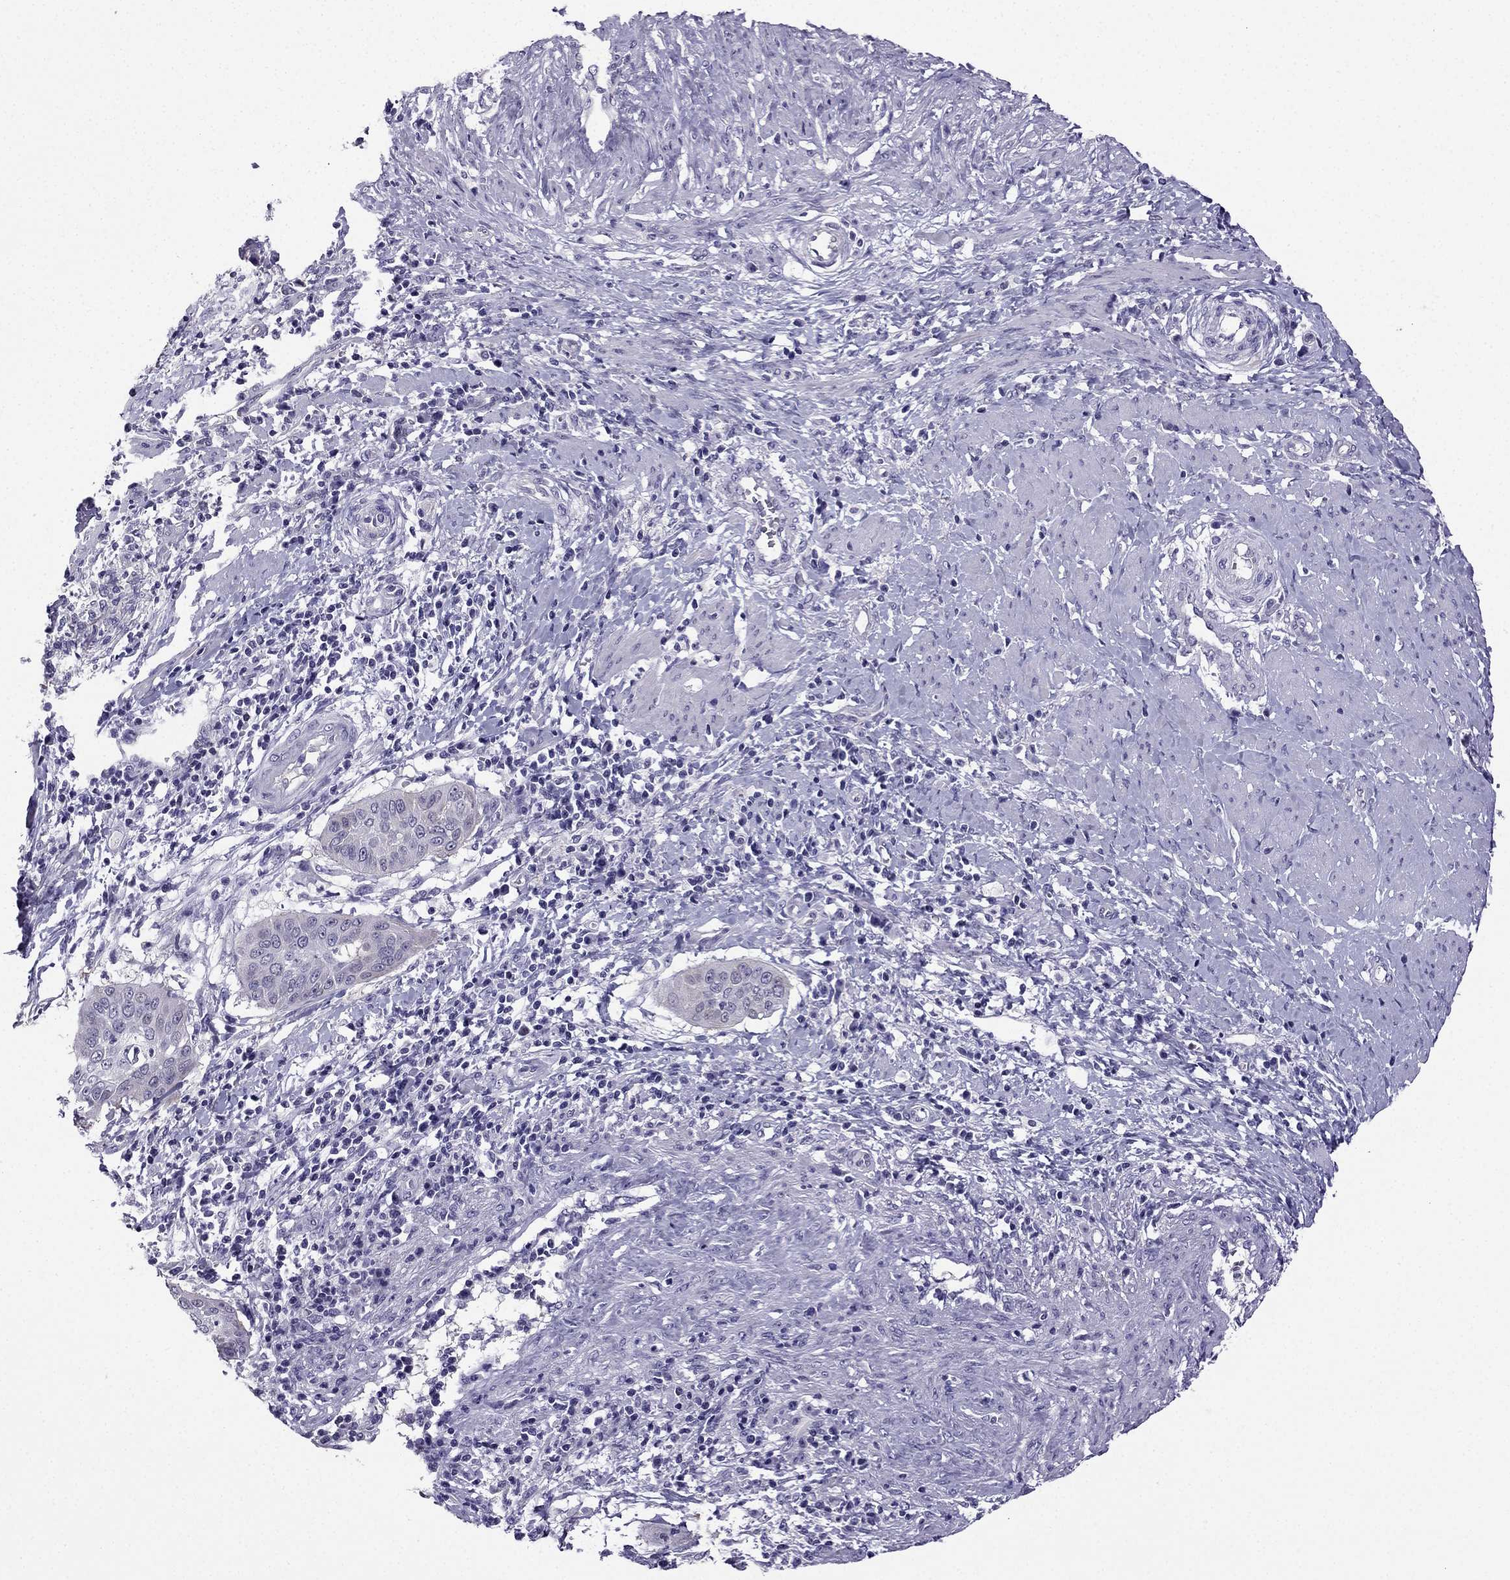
{"staining": {"intensity": "negative", "quantity": "none", "location": "none"}, "tissue": "cervical cancer", "cell_type": "Tumor cells", "image_type": "cancer", "snomed": [{"axis": "morphology", "description": "Squamous cell carcinoma, NOS"}, {"axis": "topography", "description": "Cervix"}], "caption": "There is no significant expression in tumor cells of cervical cancer.", "gene": "KCNJ10", "patient": {"sex": "female", "age": 39}}